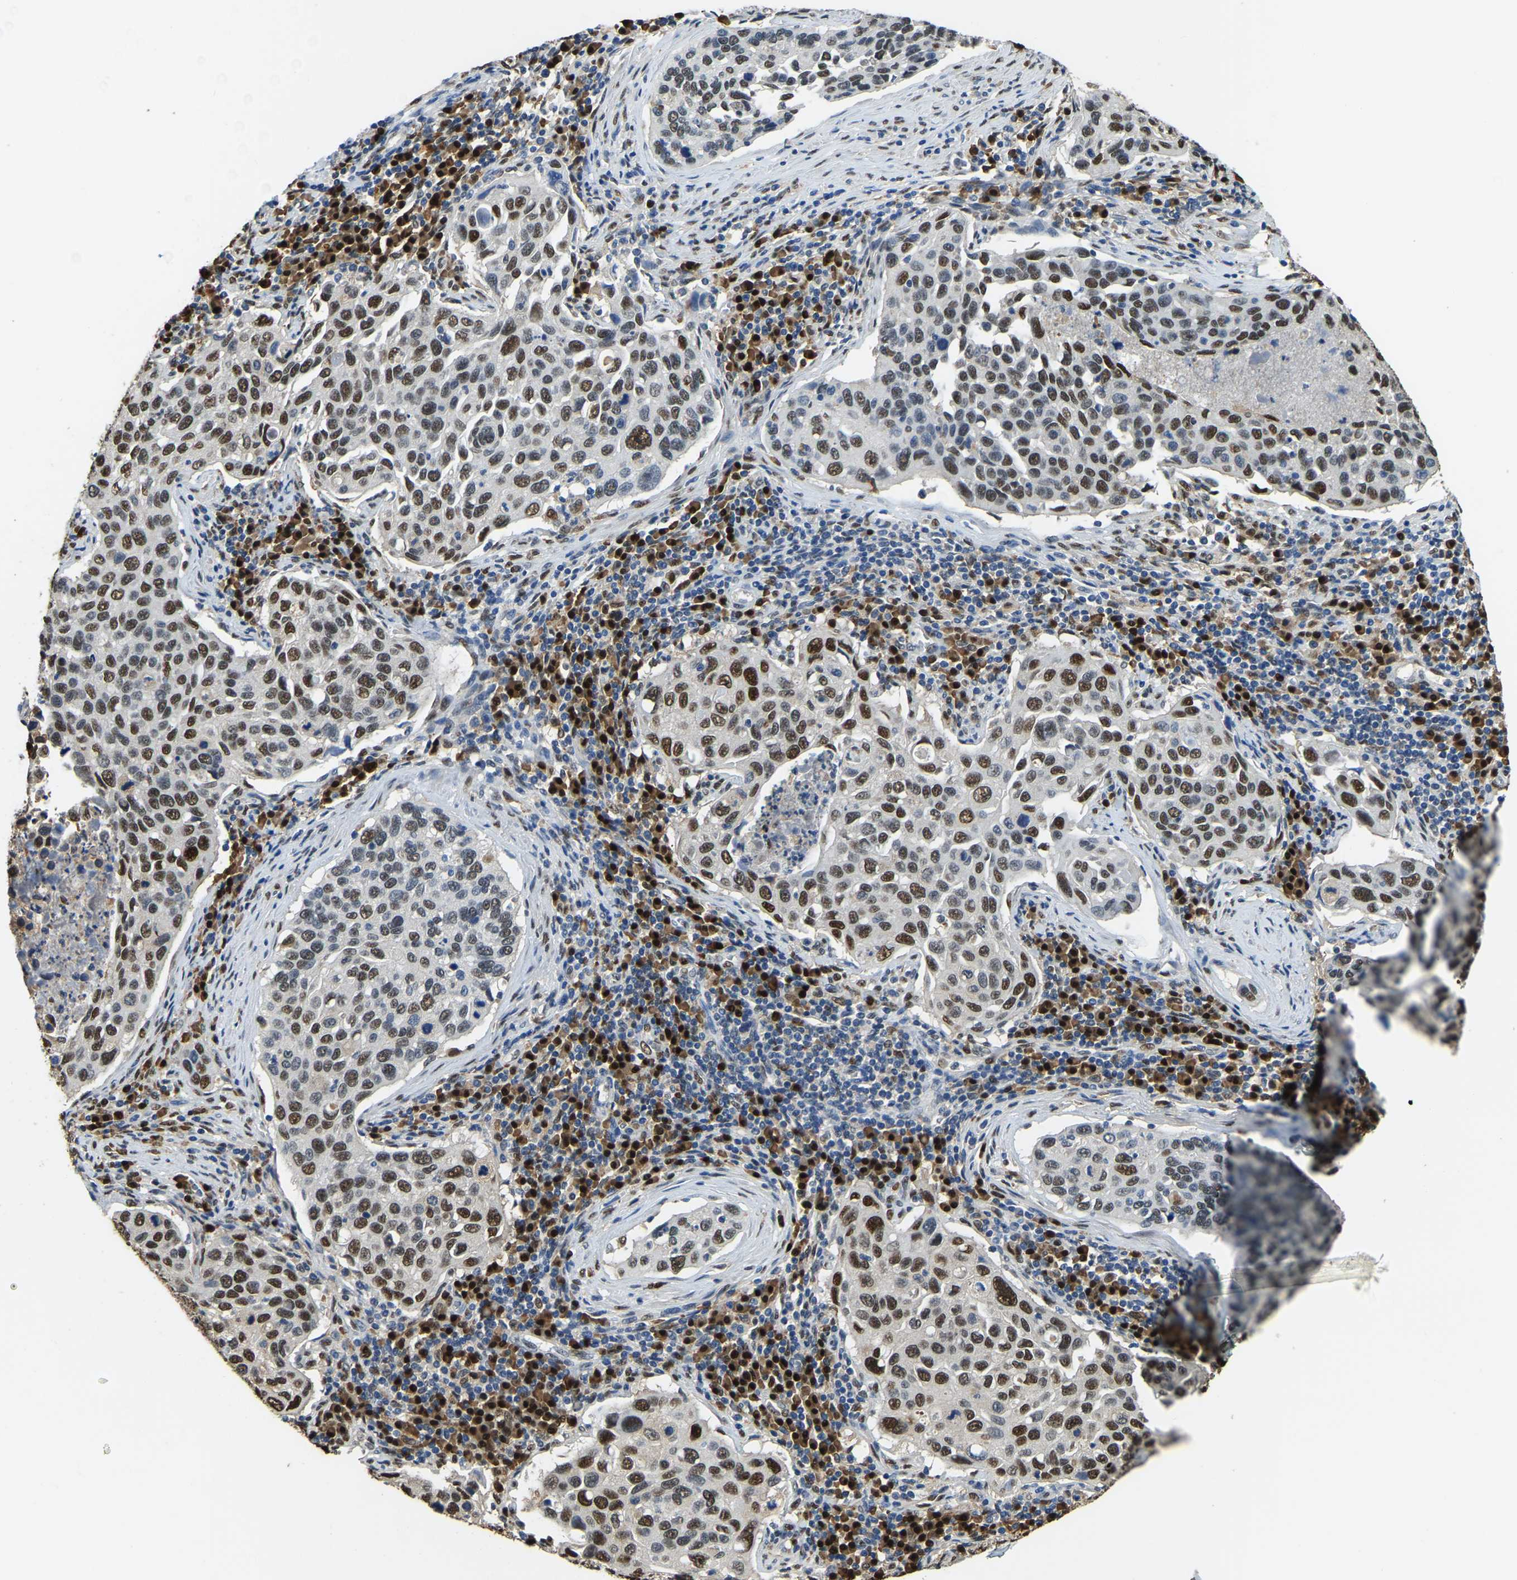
{"staining": {"intensity": "strong", "quantity": ">75%", "location": "nuclear"}, "tissue": "cervical cancer", "cell_type": "Tumor cells", "image_type": "cancer", "snomed": [{"axis": "morphology", "description": "Squamous cell carcinoma, NOS"}, {"axis": "topography", "description": "Cervix"}], "caption": "A brown stain shows strong nuclear positivity of a protein in human cervical squamous cell carcinoma tumor cells.", "gene": "NANS", "patient": {"sex": "female", "age": 53}}